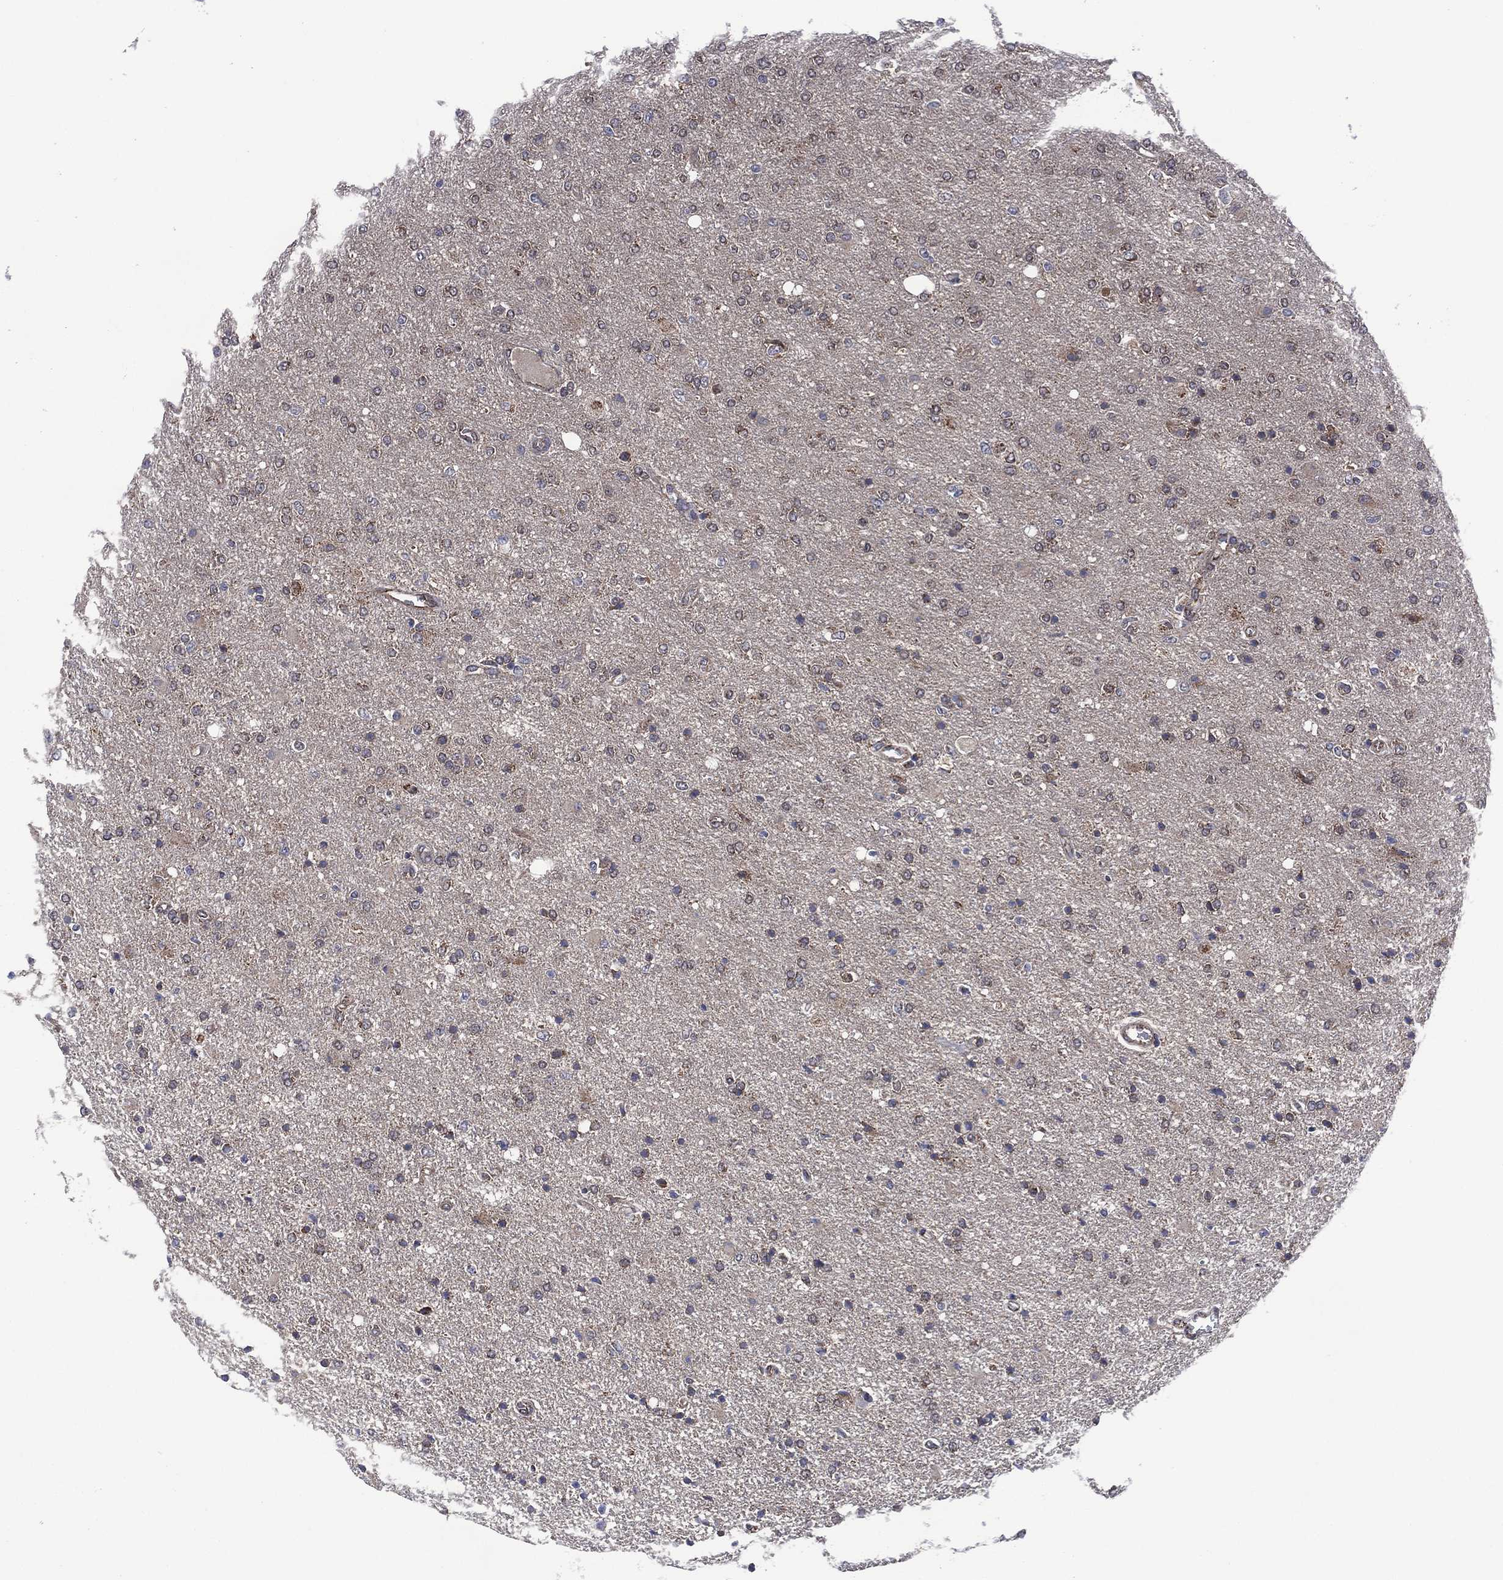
{"staining": {"intensity": "negative", "quantity": "none", "location": "none"}, "tissue": "glioma", "cell_type": "Tumor cells", "image_type": "cancer", "snomed": [{"axis": "morphology", "description": "Glioma, malignant, High grade"}, {"axis": "topography", "description": "Cerebral cortex"}], "caption": "Immunohistochemical staining of malignant glioma (high-grade) demonstrates no significant positivity in tumor cells.", "gene": "HTD2", "patient": {"sex": "male", "age": 70}}